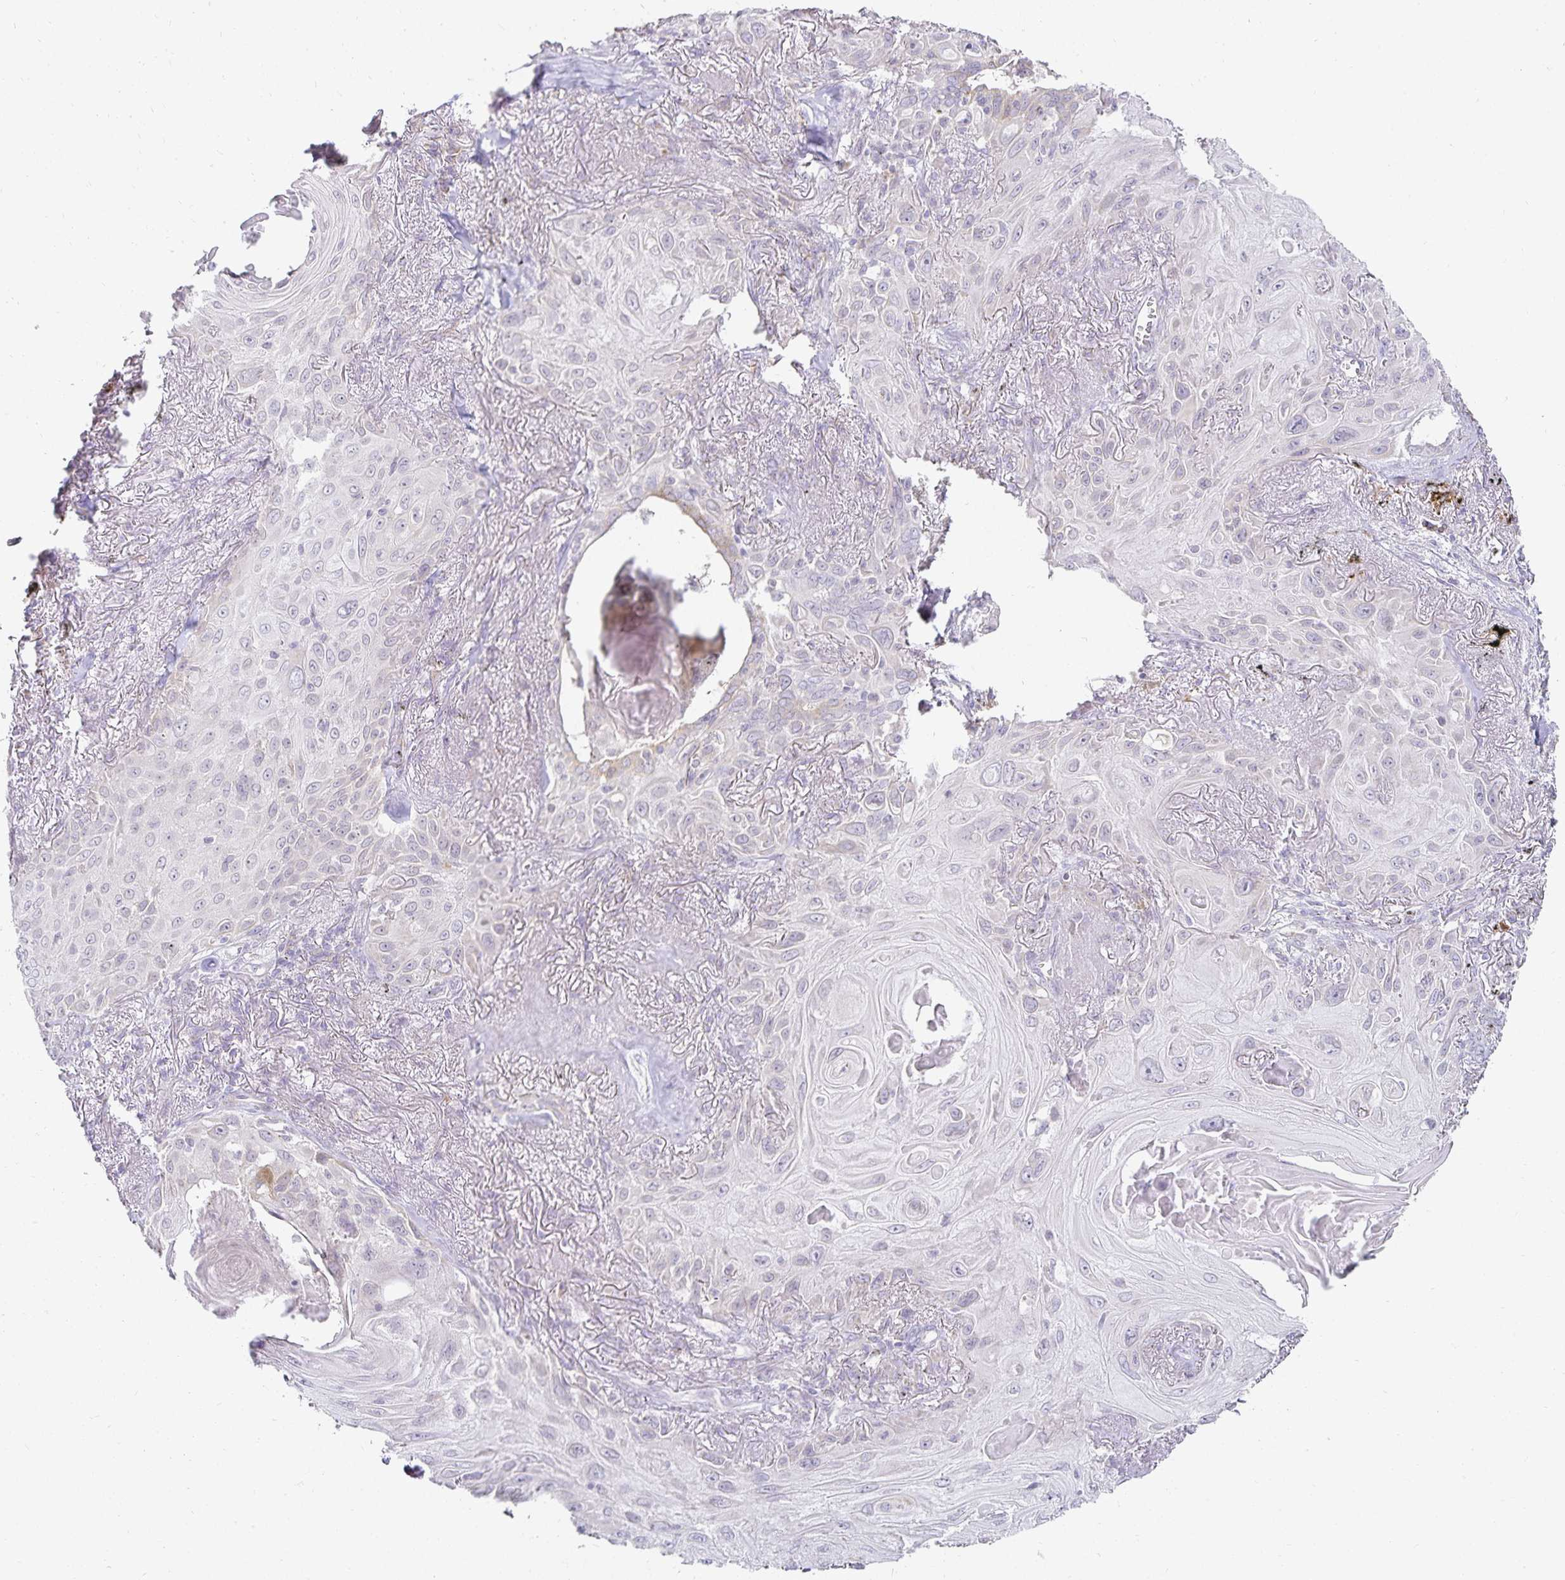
{"staining": {"intensity": "negative", "quantity": "none", "location": "none"}, "tissue": "lung cancer", "cell_type": "Tumor cells", "image_type": "cancer", "snomed": [{"axis": "morphology", "description": "Squamous cell carcinoma, NOS"}, {"axis": "topography", "description": "Lung"}], "caption": "A micrograph of squamous cell carcinoma (lung) stained for a protein shows no brown staining in tumor cells.", "gene": "GP2", "patient": {"sex": "male", "age": 79}}